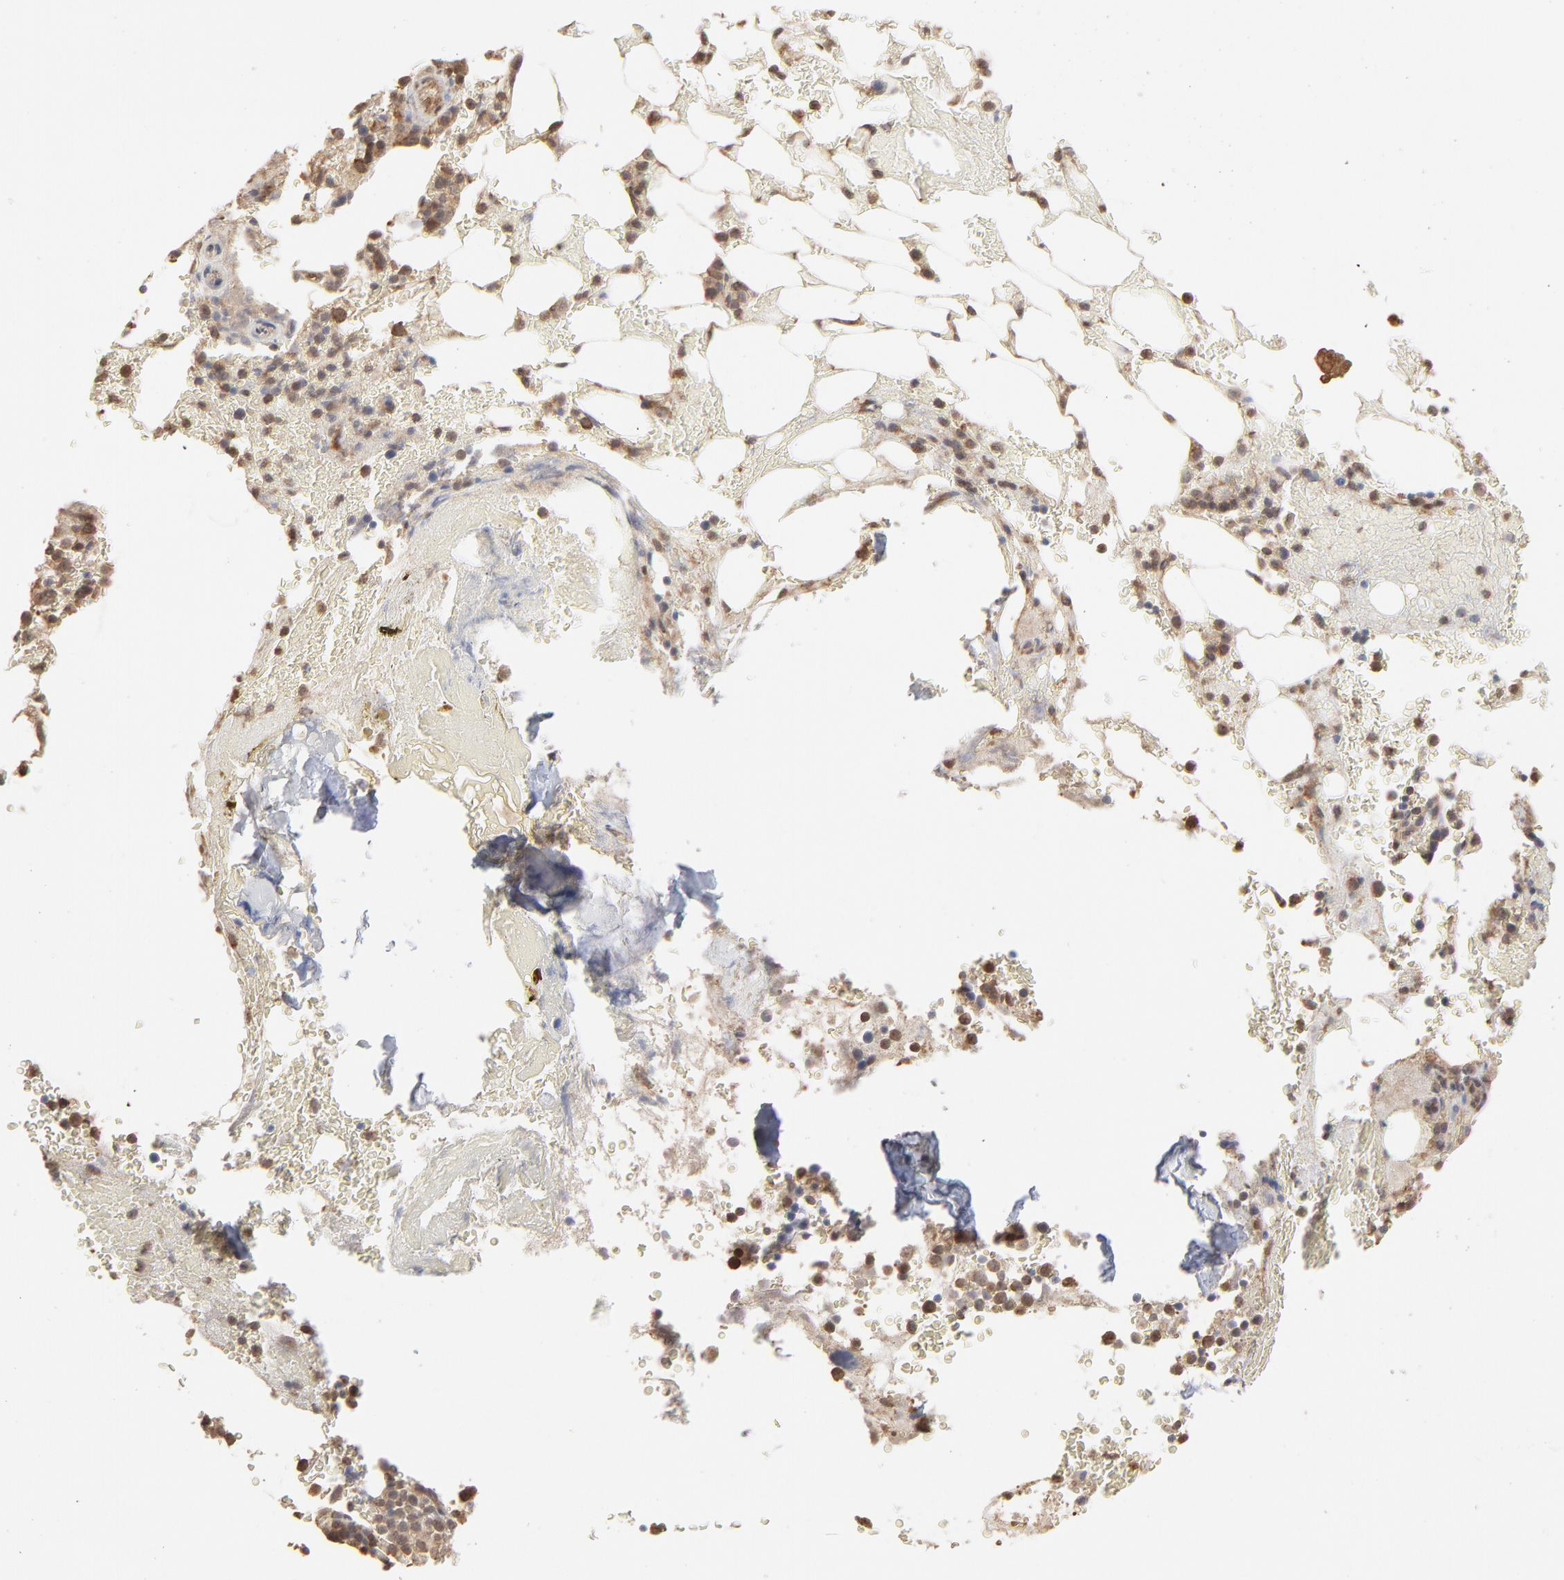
{"staining": {"intensity": "moderate", "quantity": "25%-75%", "location": "cytoplasmic/membranous"}, "tissue": "bone marrow", "cell_type": "Hematopoietic cells", "image_type": "normal", "snomed": [{"axis": "morphology", "description": "Normal tissue, NOS"}, {"axis": "topography", "description": "Bone marrow"}], "caption": "Immunohistochemical staining of unremarkable bone marrow exhibits medium levels of moderate cytoplasmic/membranous staining in approximately 25%-75% of hematopoietic cells.", "gene": "PPP2CA", "patient": {"sex": "female", "age": 73}}